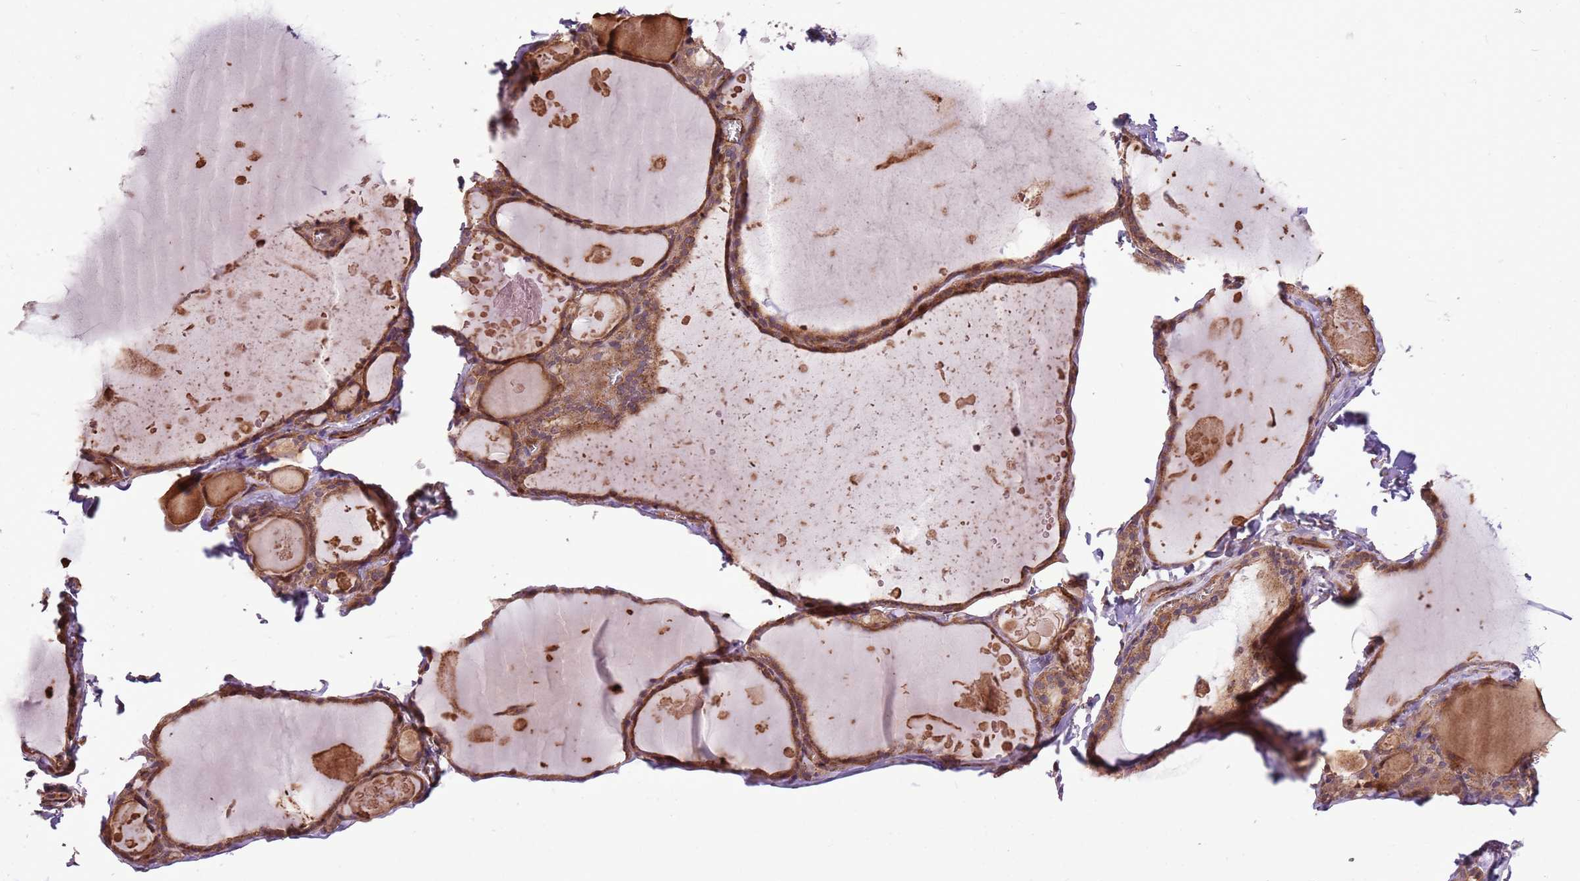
{"staining": {"intensity": "moderate", "quantity": ">75%", "location": "cytoplasmic/membranous,nuclear"}, "tissue": "thyroid gland", "cell_type": "Glandular cells", "image_type": "normal", "snomed": [{"axis": "morphology", "description": "Normal tissue, NOS"}, {"axis": "topography", "description": "Thyroid gland"}], "caption": "IHC (DAB (3,3'-diaminobenzidine)) staining of unremarkable human thyroid gland reveals moderate cytoplasmic/membranous,nuclear protein expression in approximately >75% of glandular cells.", "gene": "ZNF827", "patient": {"sex": "male", "age": 56}}